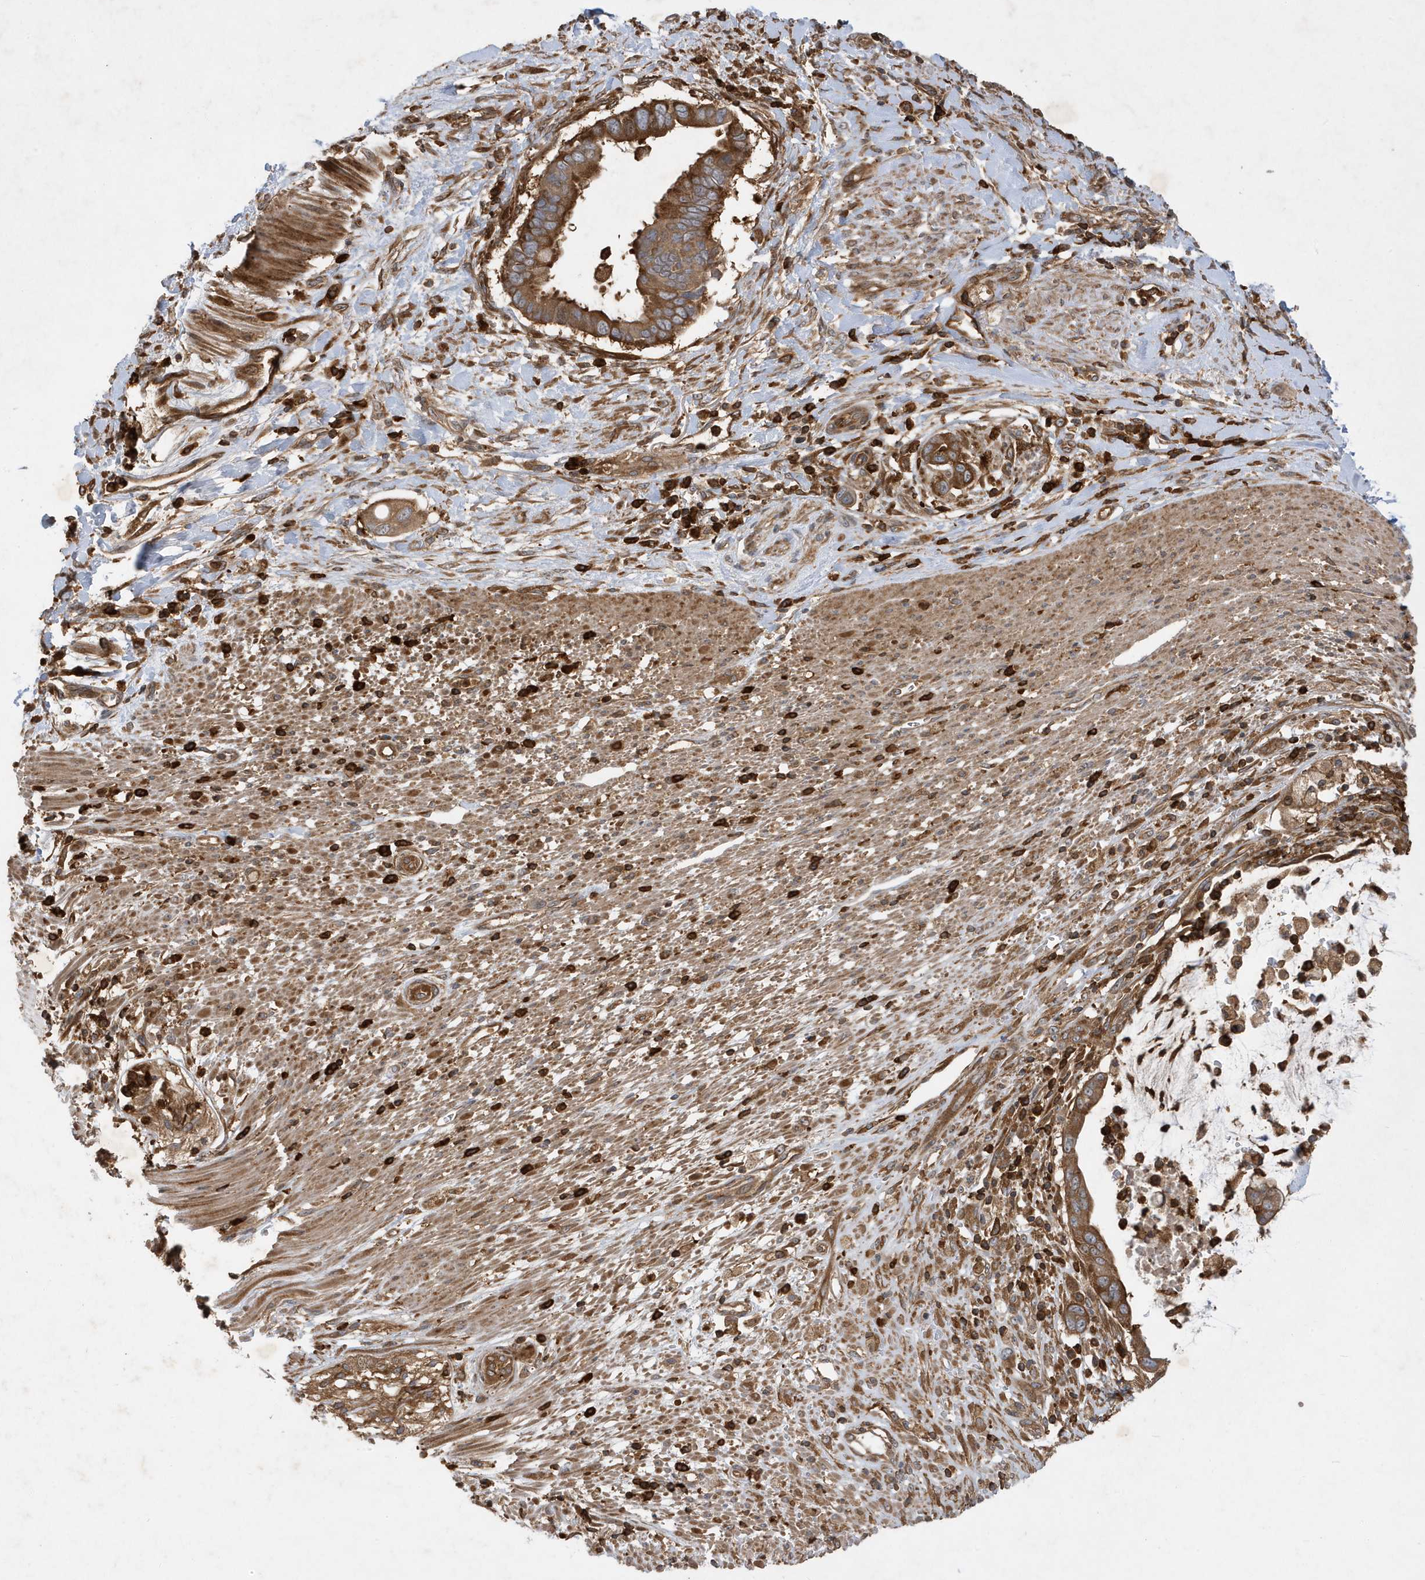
{"staining": {"intensity": "strong", "quantity": ">75%", "location": "cytoplasmic/membranous"}, "tissue": "pancreatic cancer", "cell_type": "Tumor cells", "image_type": "cancer", "snomed": [{"axis": "morphology", "description": "Adenocarcinoma, NOS"}, {"axis": "topography", "description": "Pancreas"}], "caption": "Immunohistochemistry (IHC) image of pancreatic cancer stained for a protein (brown), which demonstrates high levels of strong cytoplasmic/membranous positivity in about >75% of tumor cells.", "gene": "LAPTM4A", "patient": {"sex": "male", "age": 68}}